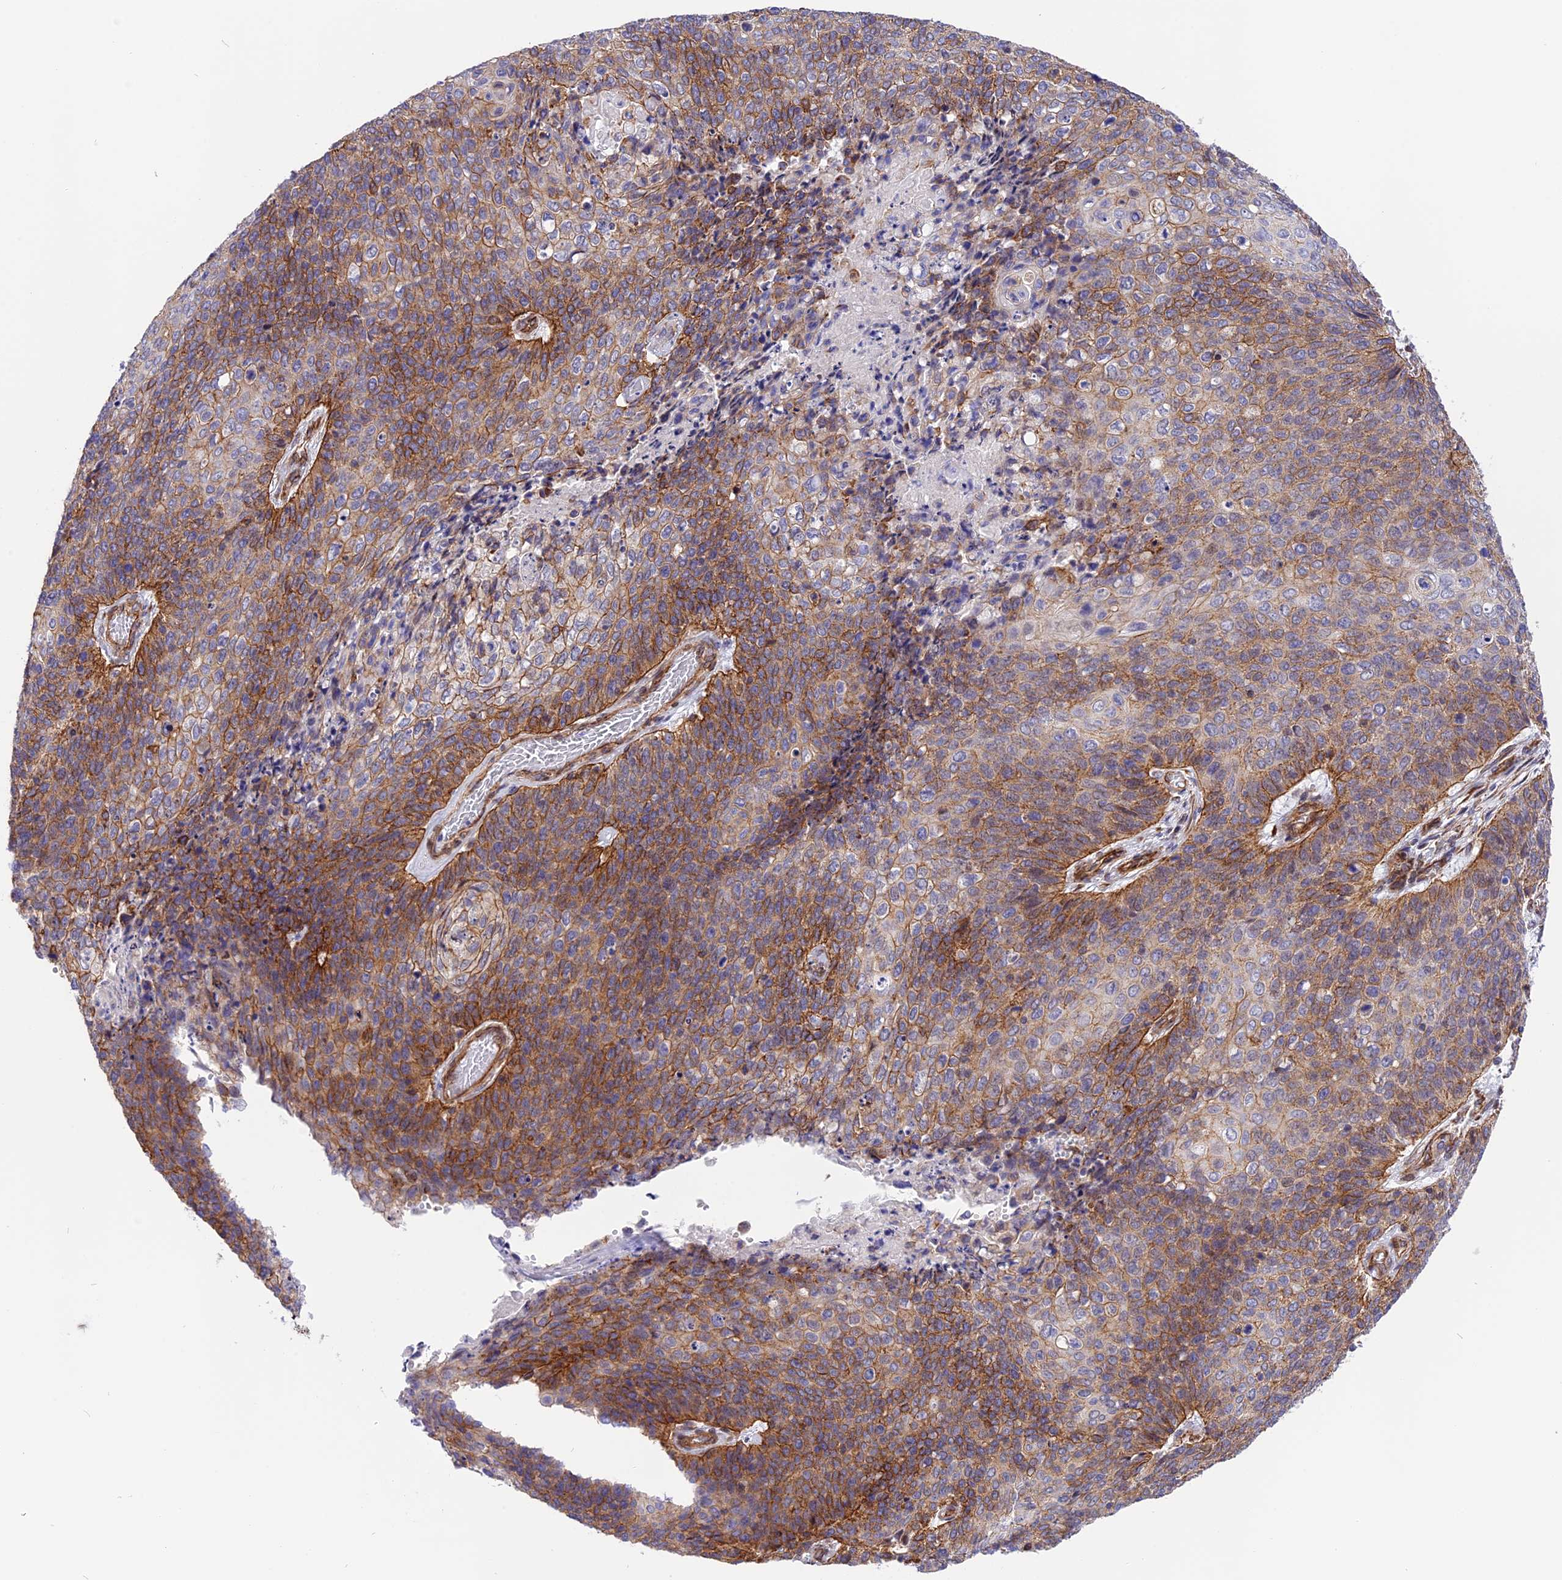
{"staining": {"intensity": "moderate", "quantity": "25%-75%", "location": "cytoplasmic/membranous"}, "tissue": "cervical cancer", "cell_type": "Tumor cells", "image_type": "cancer", "snomed": [{"axis": "morphology", "description": "Squamous cell carcinoma, NOS"}, {"axis": "topography", "description": "Cervix"}], "caption": "Tumor cells show medium levels of moderate cytoplasmic/membranous positivity in approximately 25%-75% of cells in squamous cell carcinoma (cervical).", "gene": "R3HDM4", "patient": {"sex": "female", "age": 39}}